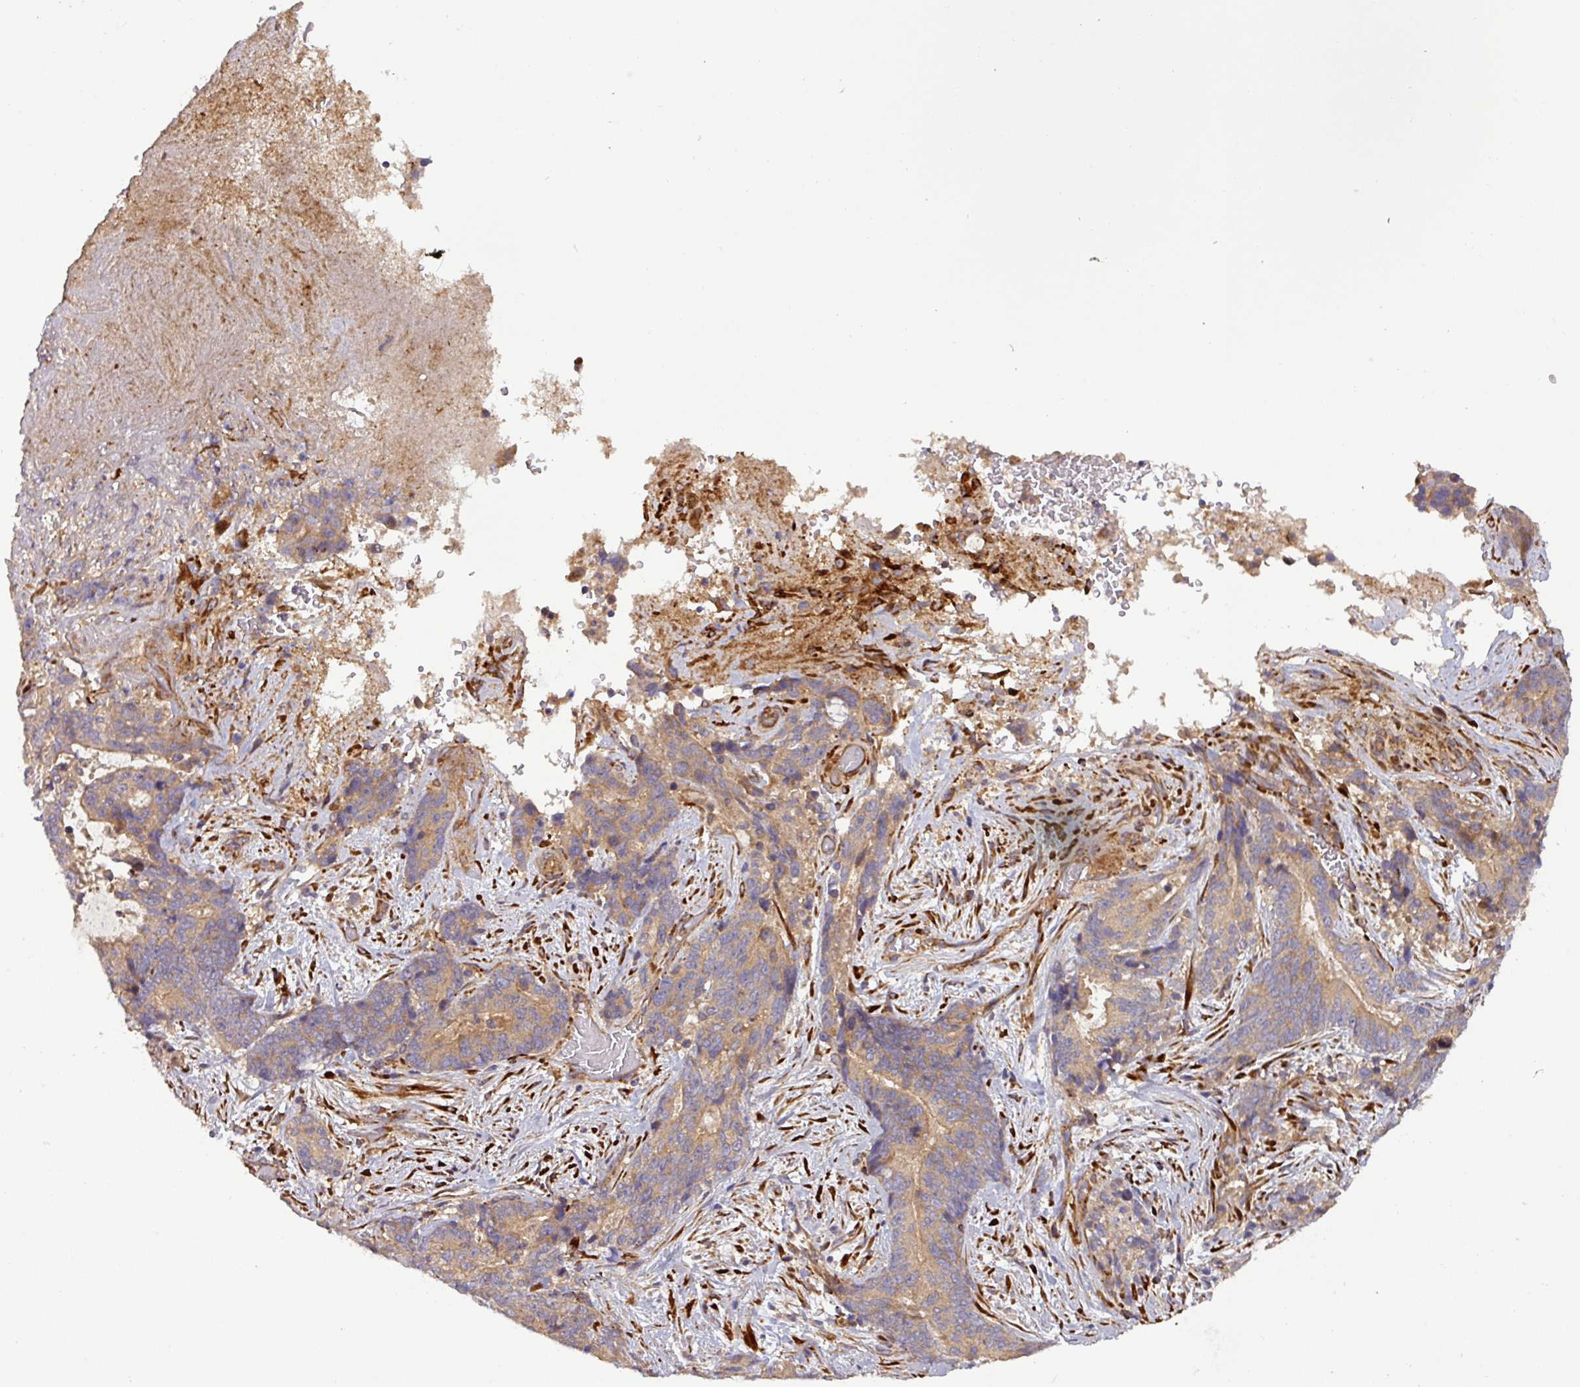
{"staining": {"intensity": "weak", "quantity": ">75%", "location": "cytoplasmic/membranous"}, "tissue": "stomach cancer", "cell_type": "Tumor cells", "image_type": "cancer", "snomed": [{"axis": "morphology", "description": "Normal tissue, NOS"}, {"axis": "morphology", "description": "Adenocarcinoma, NOS"}, {"axis": "topography", "description": "Stomach"}], "caption": "Protein staining reveals weak cytoplasmic/membranous staining in about >75% of tumor cells in stomach adenocarcinoma.", "gene": "ART1", "patient": {"sex": "female", "age": 64}}